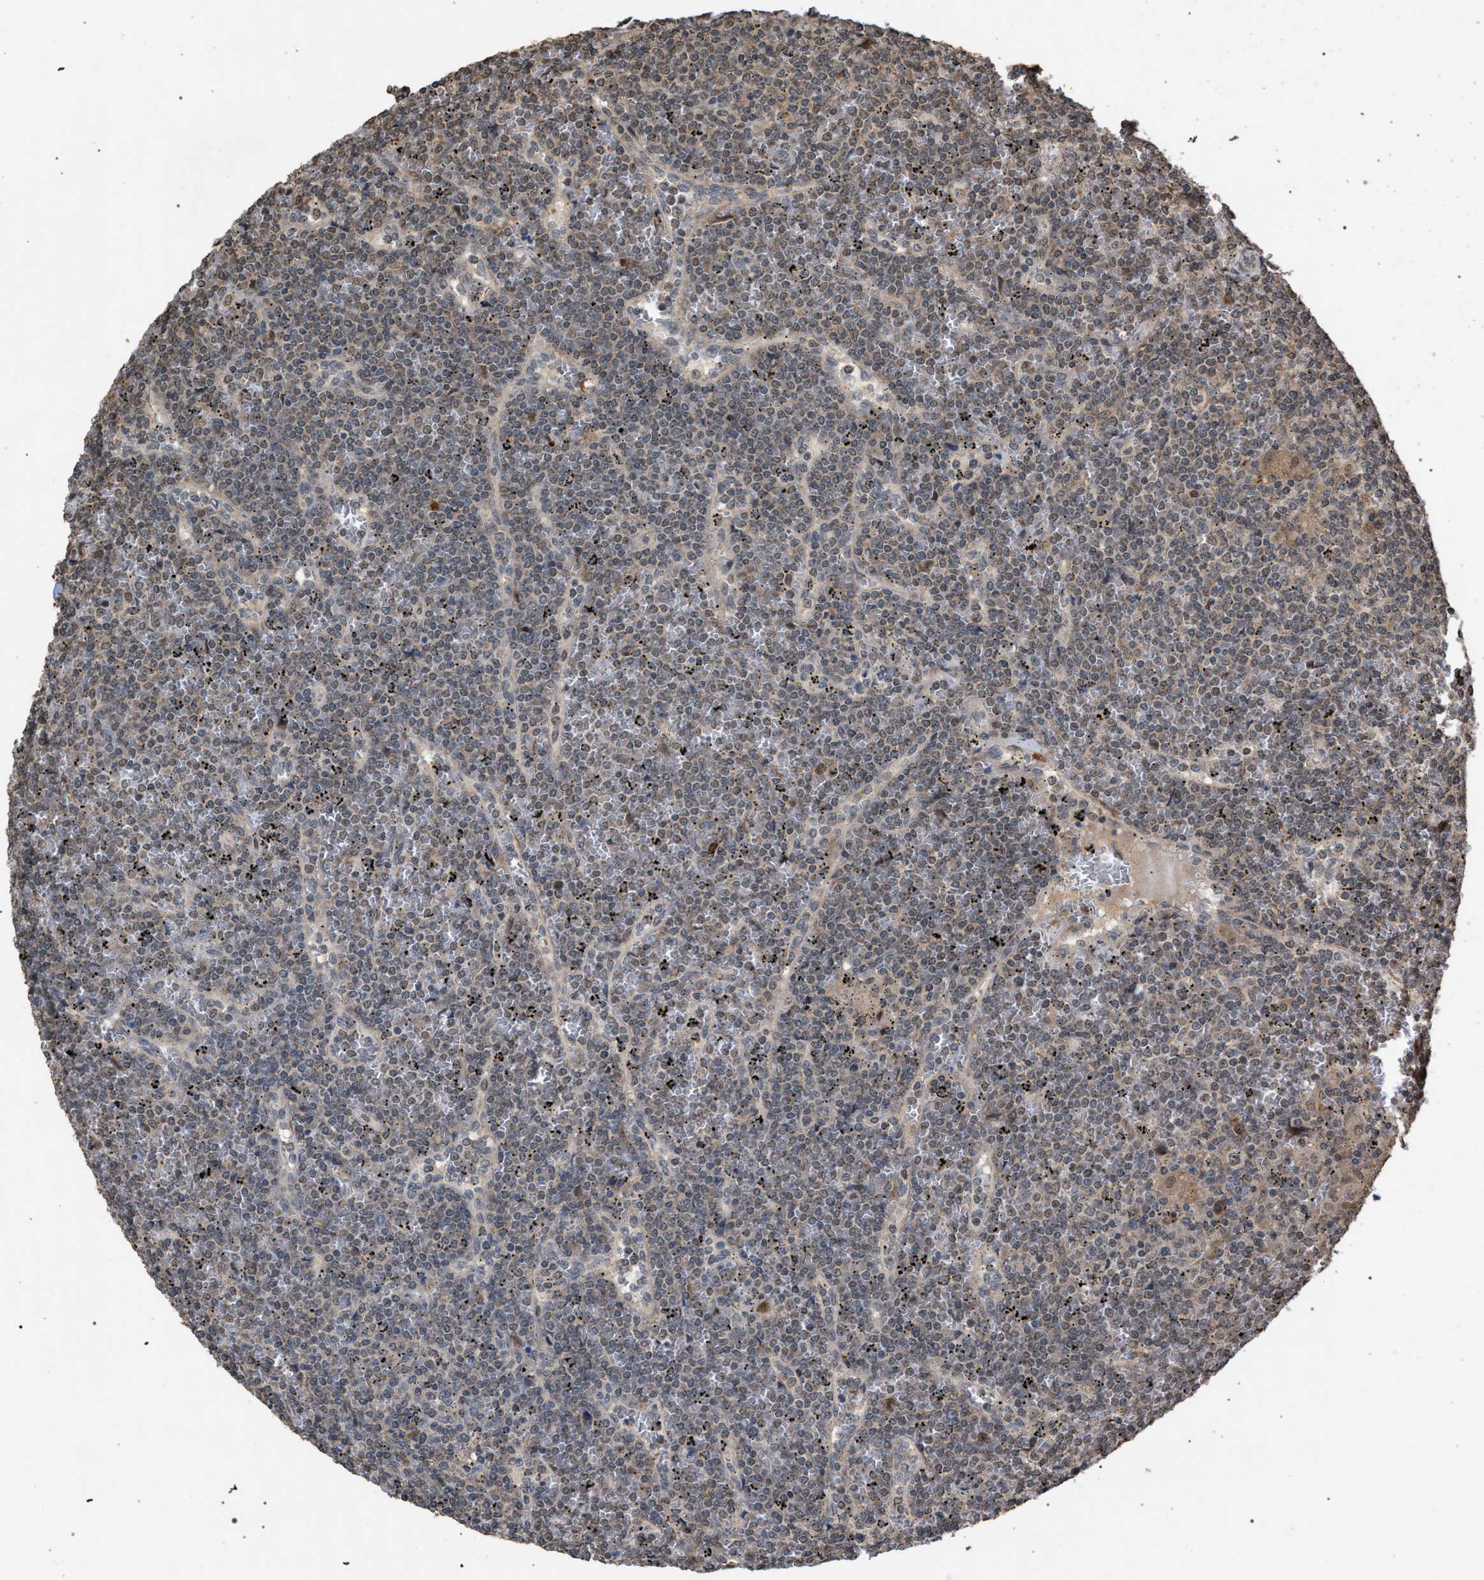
{"staining": {"intensity": "weak", "quantity": "<25%", "location": "cytoplasmic/membranous"}, "tissue": "lymphoma", "cell_type": "Tumor cells", "image_type": "cancer", "snomed": [{"axis": "morphology", "description": "Malignant lymphoma, non-Hodgkin's type, Low grade"}, {"axis": "topography", "description": "Spleen"}], "caption": "Tumor cells show no significant protein expression in malignant lymphoma, non-Hodgkin's type (low-grade). (Brightfield microscopy of DAB (3,3'-diaminobenzidine) immunohistochemistry (IHC) at high magnification).", "gene": "NAA35", "patient": {"sex": "female", "age": 19}}